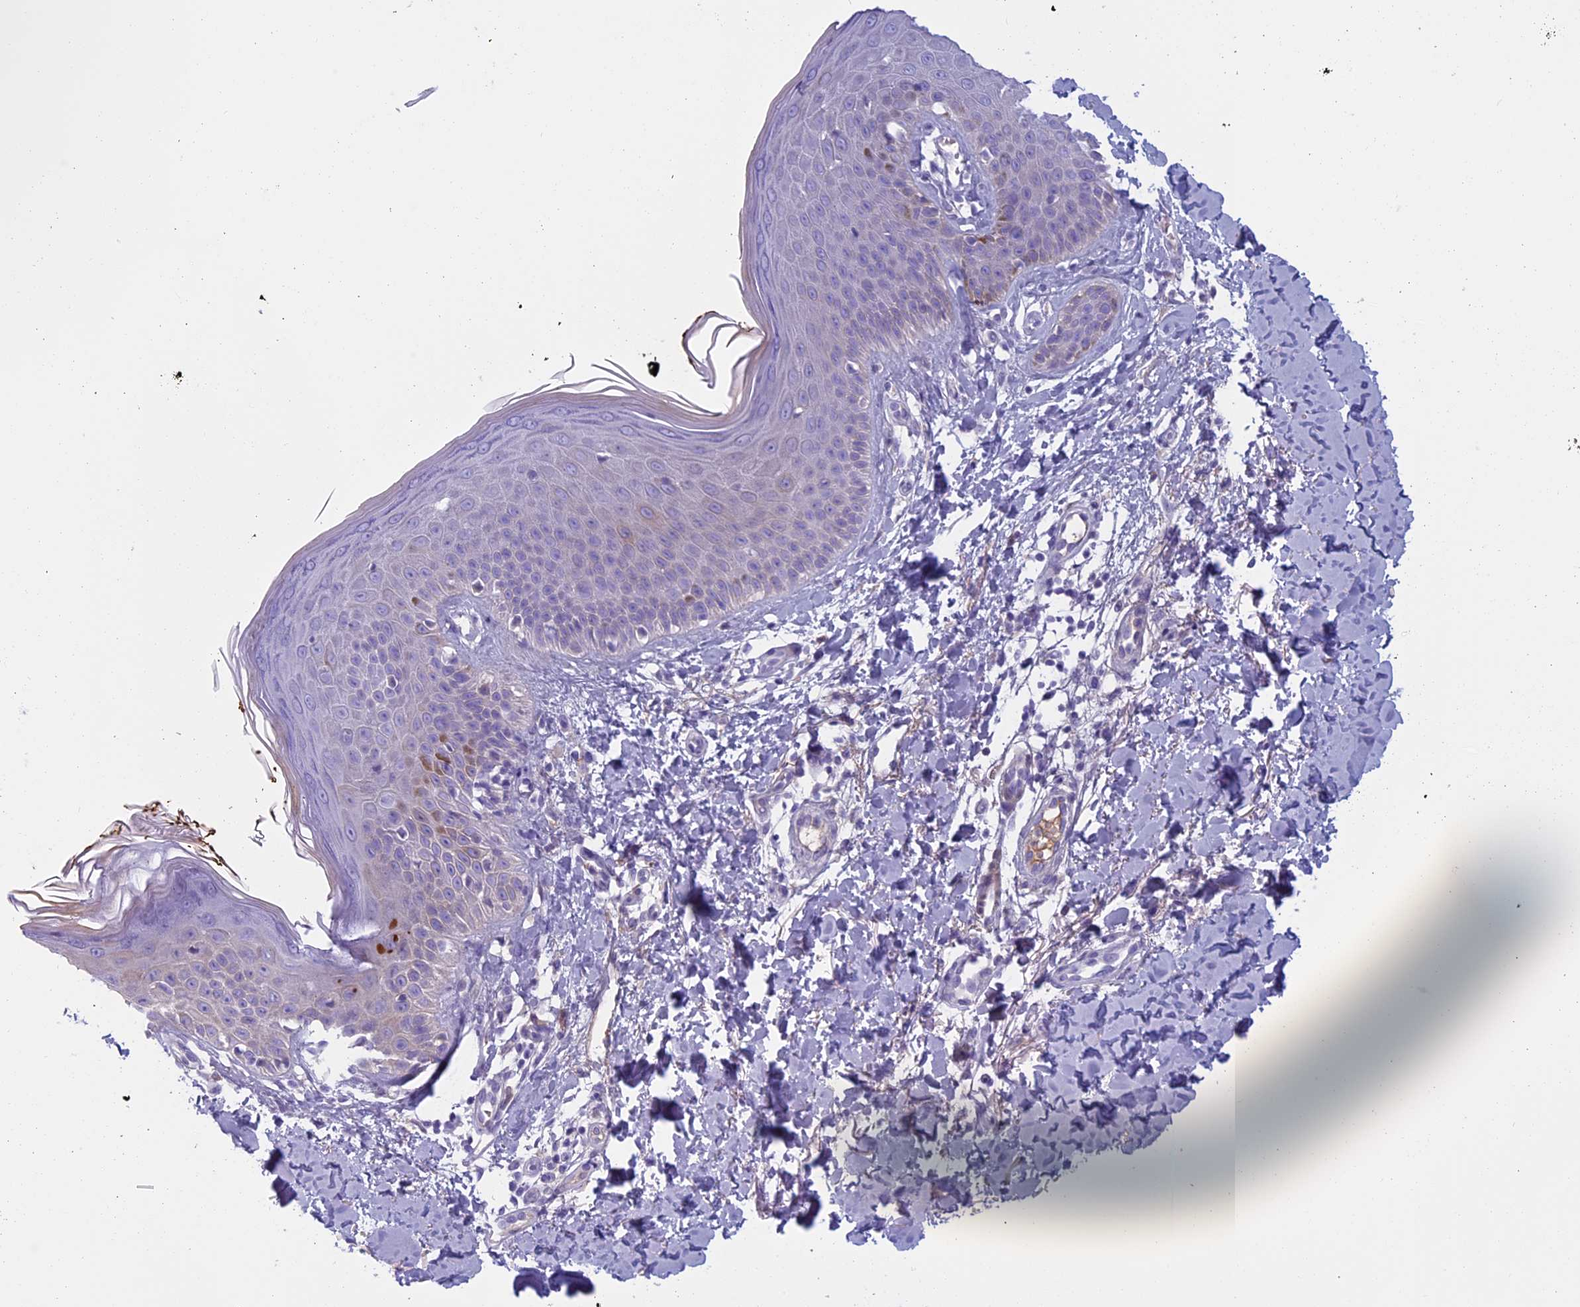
{"staining": {"intensity": "negative", "quantity": "none", "location": "none"}, "tissue": "skin", "cell_type": "Fibroblasts", "image_type": "normal", "snomed": [{"axis": "morphology", "description": "Normal tissue, NOS"}, {"axis": "topography", "description": "Skin"}], "caption": "Protein analysis of unremarkable skin displays no significant staining in fibroblasts.", "gene": "ANGPTL2", "patient": {"sex": "male", "age": 52}}